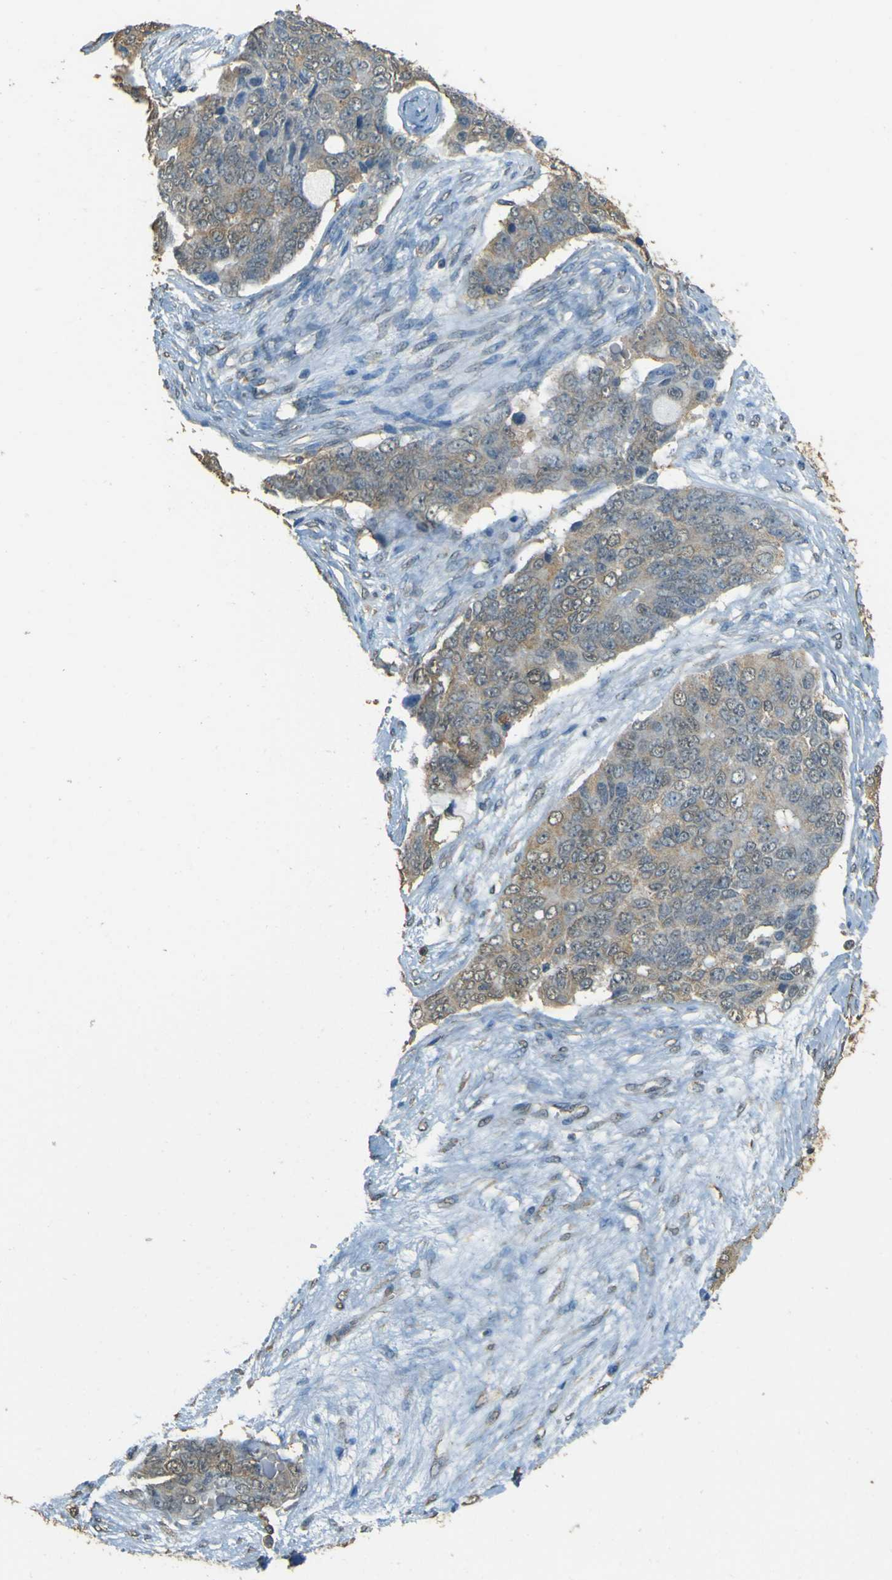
{"staining": {"intensity": "moderate", "quantity": "25%-75%", "location": "cytoplasmic/membranous"}, "tissue": "ovarian cancer", "cell_type": "Tumor cells", "image_type": "cancer", "snomed": [{"axis": "morphology", "description": "Carcinoma, endometroid"}, {"axis": "topography", "description": "Ovary"}], "caption": "The immunohistochemical stain highlights moderate cytoplasmic/membranous expression in tumor cells of ovarian endometroid carcinoma tissue.", "gene": "GOLGA1", "patient": {"sex": "female", "age": 51}}